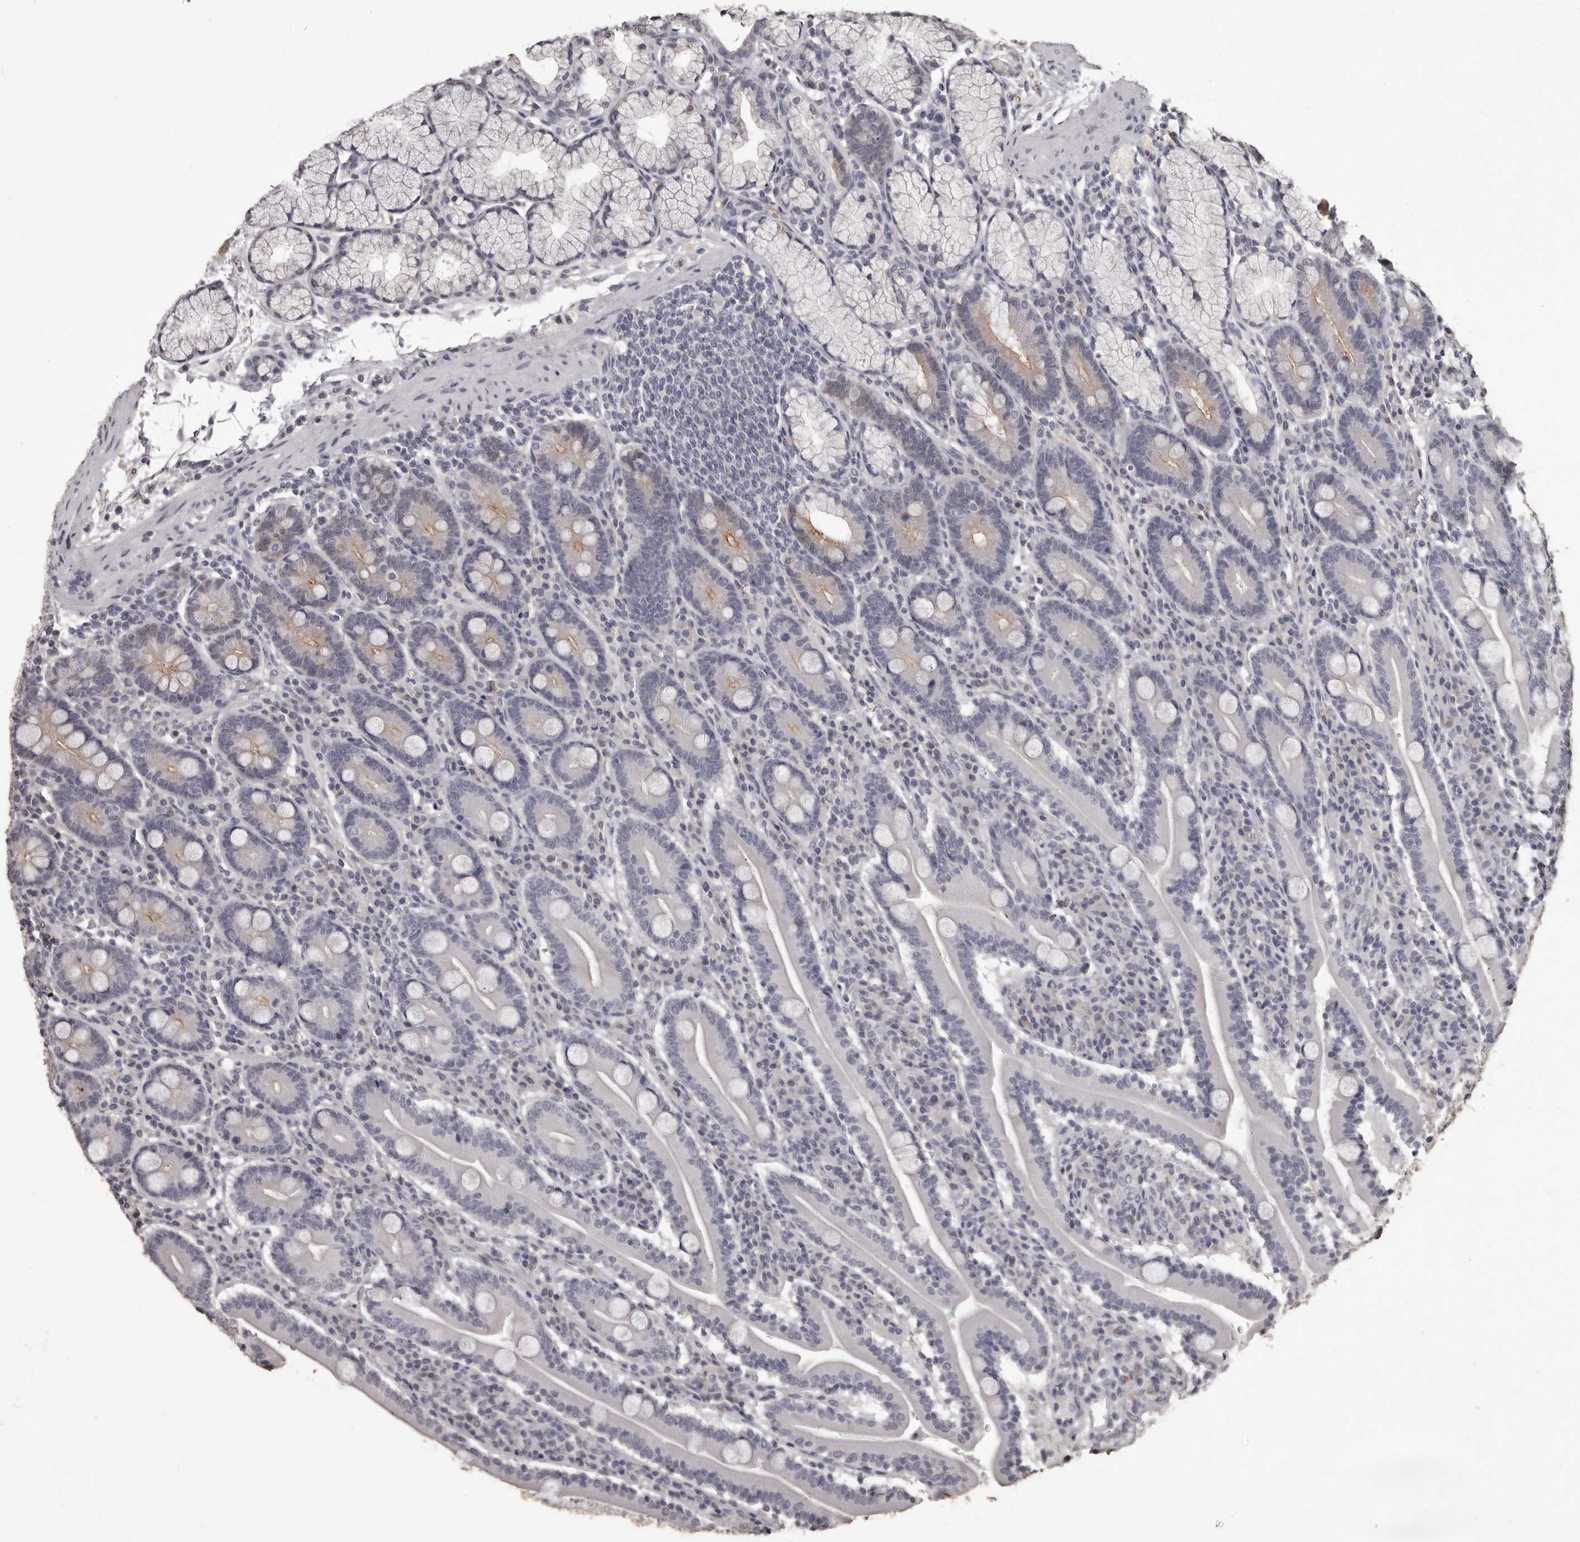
{"staining": {"intensity": "weak", "quantity": "<25%", "location": "cytoplasmic/membranous"}, "tissue": "duodenum", "cell_type": "Glandular cells", "image_type": "normal", "snomed": [{"axis": "morphology", "description": "Normal tissue, NOS"}, {"axis": "topography", "description": "Duodenum"}], "caption": "Micrograph shows no protein staining in glandular cells of normal duodenum. (DAB IHC, high magnification).", "gene": "GPR78", "patient": {"sex": "male", "age": 35}}